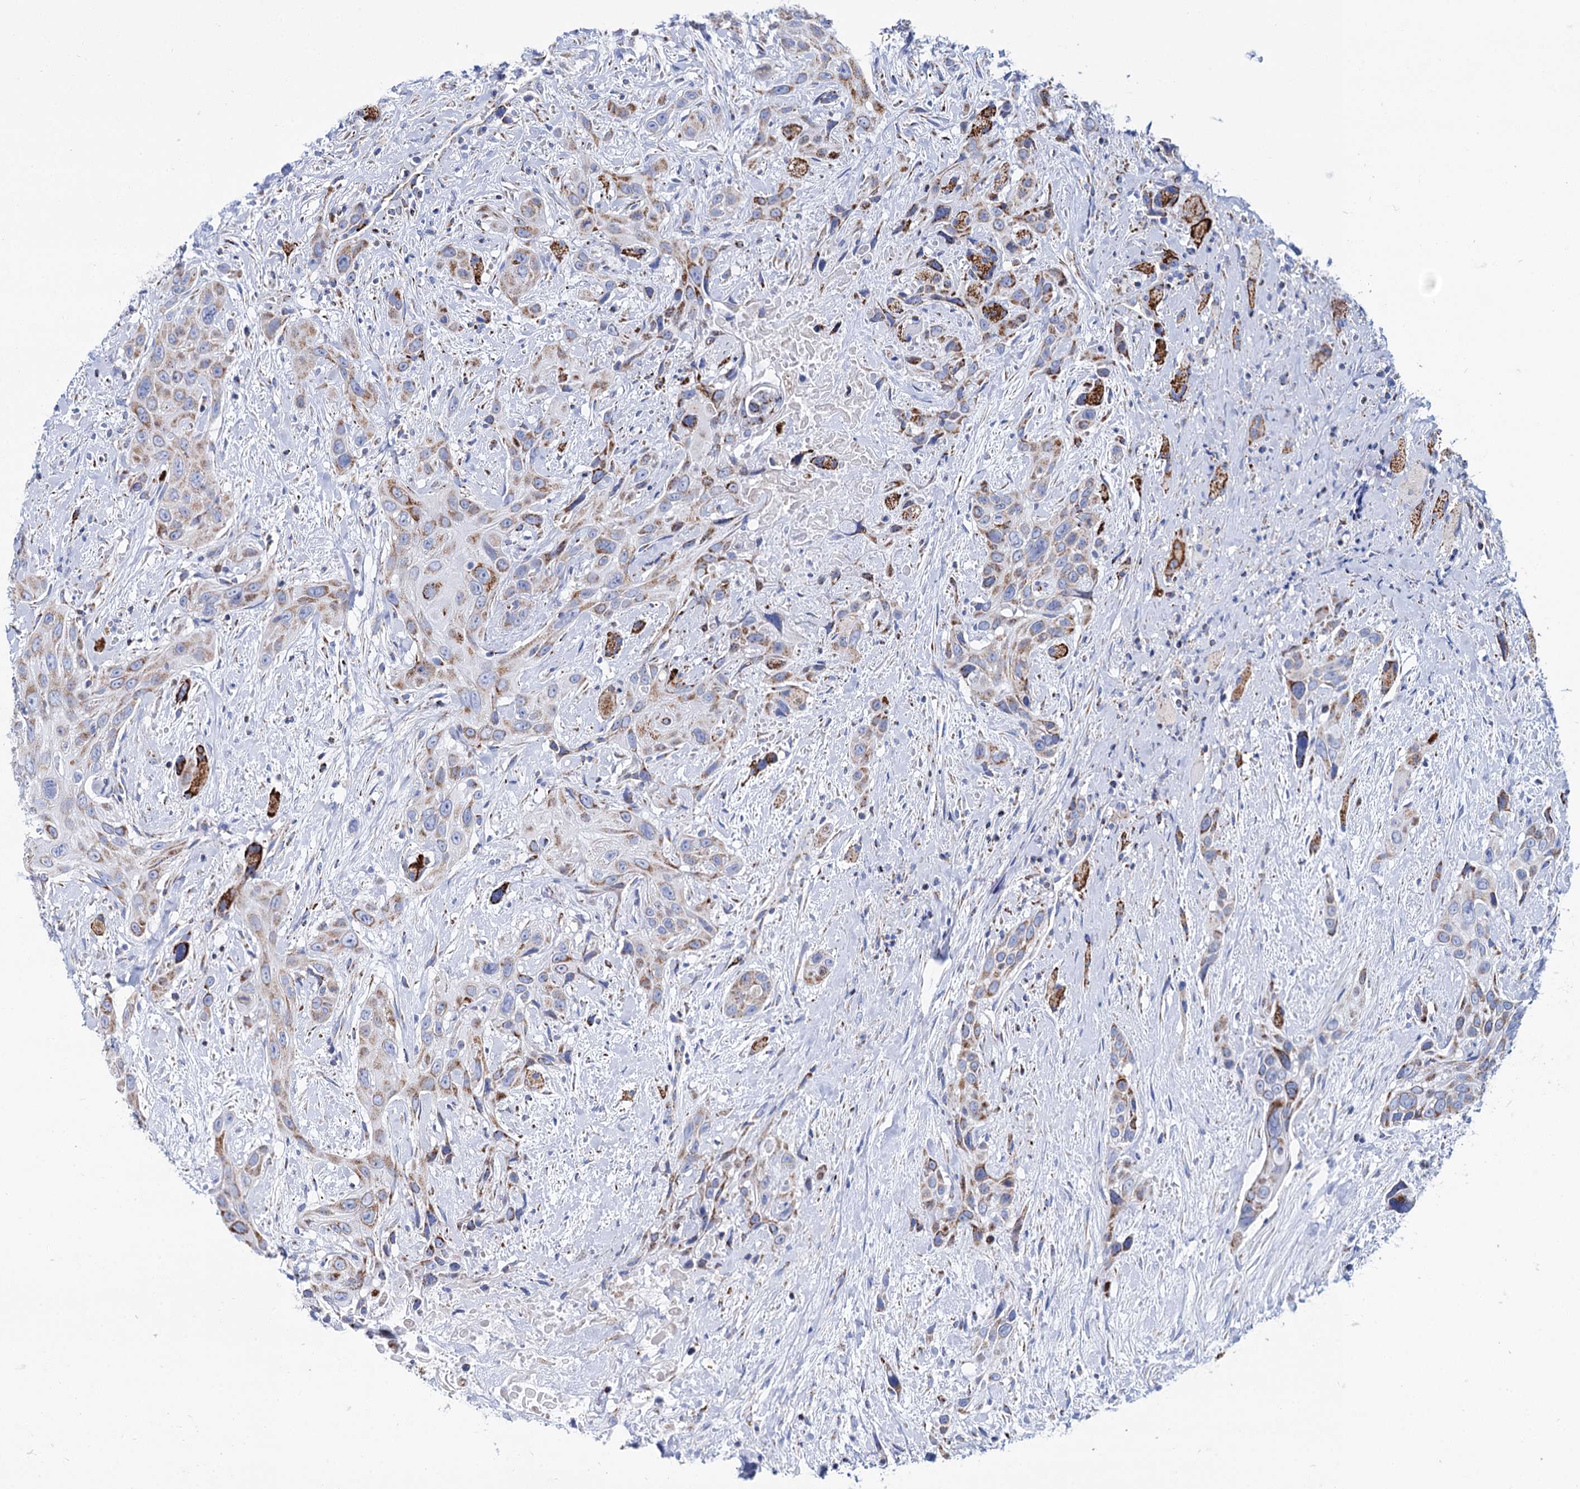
{"staining": {"intensity": "moderate", "quantity": ">75%", "location": "cytoplasmic/membranous"}, "tissue": "head and neck cancer", "cell_type": "Tumor cells", "image_type": "cancer", "snomed": [{"axis": "morphology", "description": "Squamous cell carcinoma, NOS"}, {"axis": "topography", "description": "Head-Neck"}], "caption": "IHC of head and neck squamous cell carcinoma exhibits medium levels of moderate cytoplasmic/membranous expression in about >75% of tumor cells.", "gene": "UBASH3B", "patient": {"sex": "male", "age": 81}}